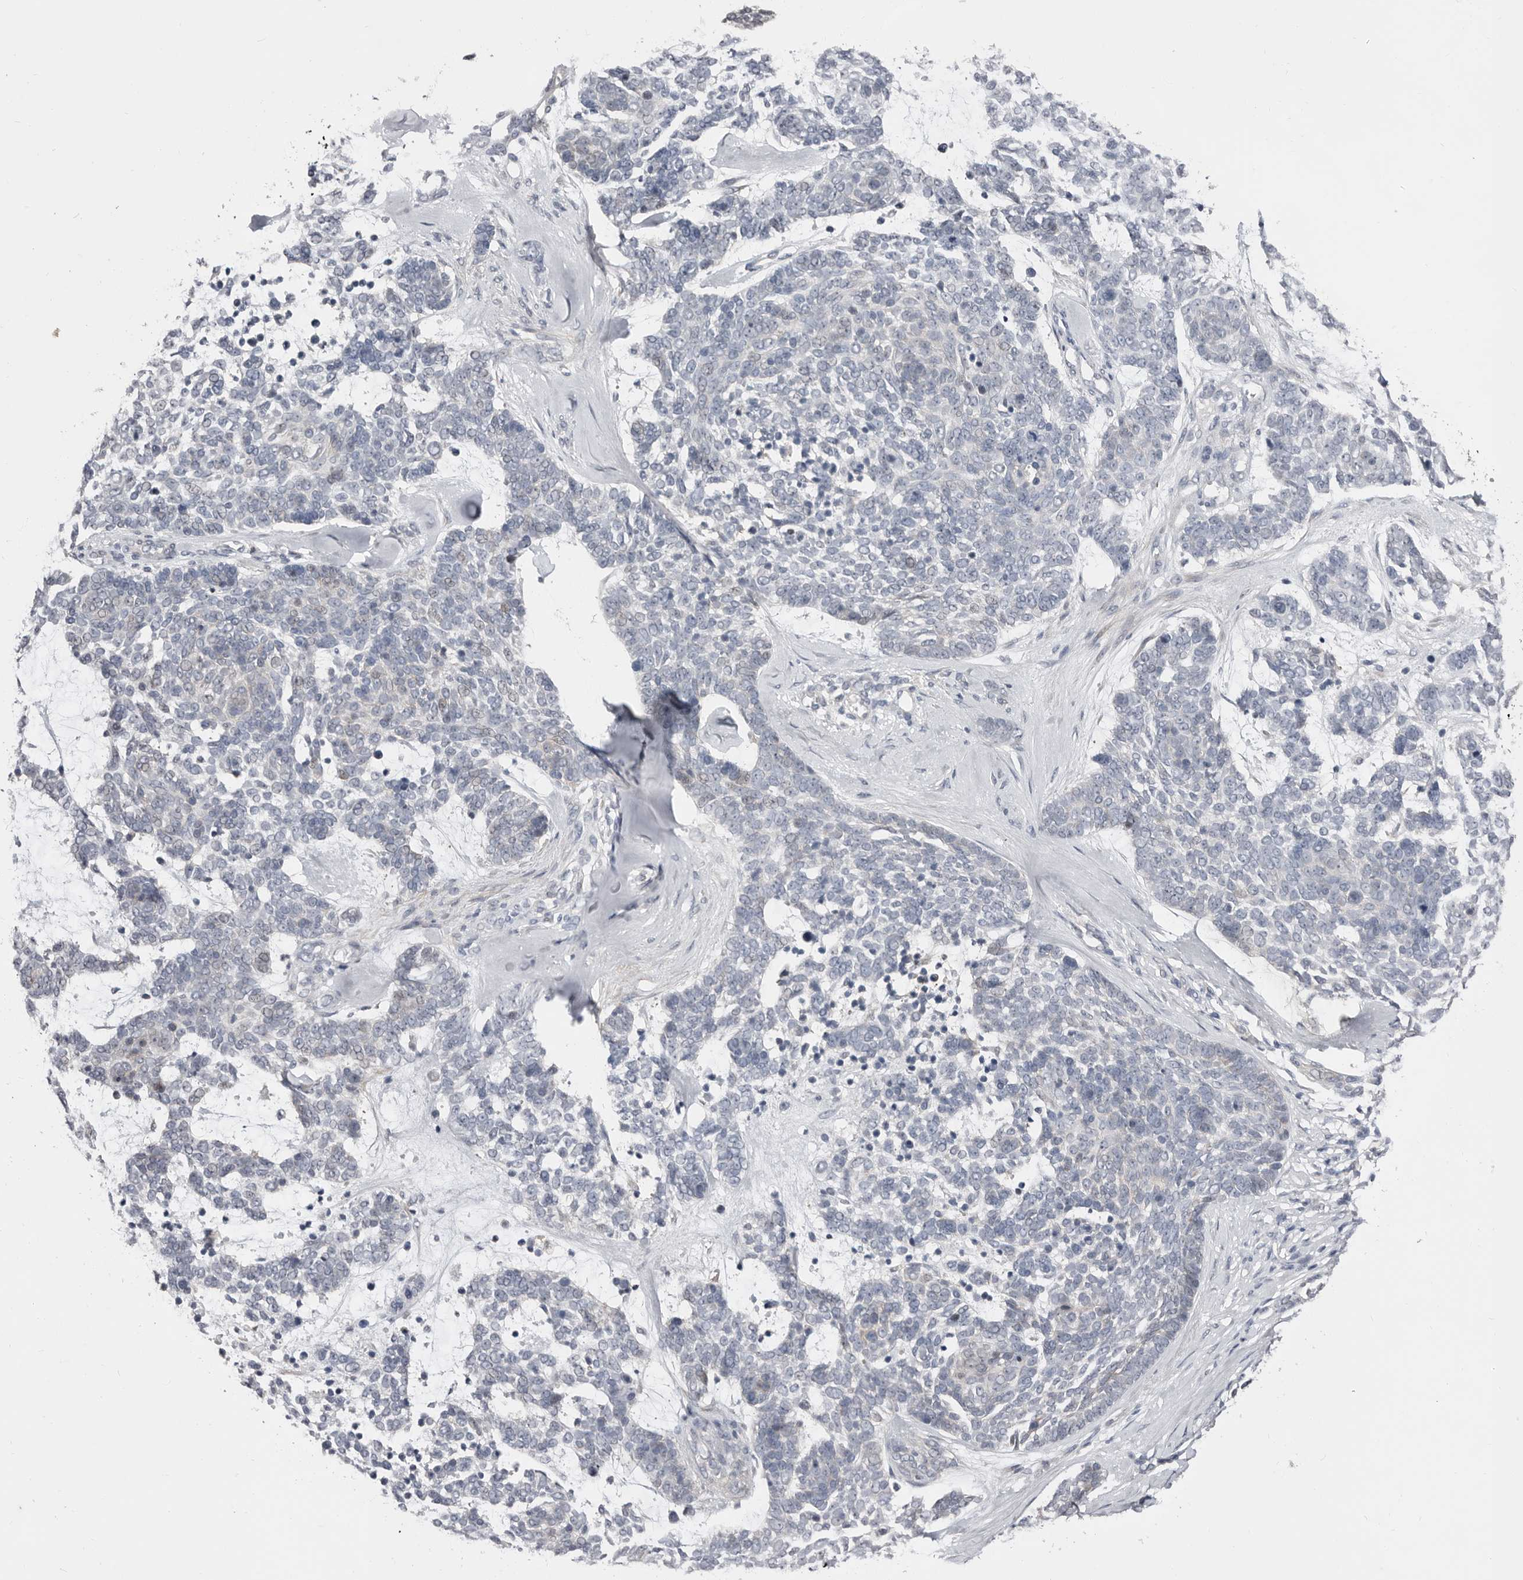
{"staining": {"intensity": "negative", "quantity": "none", "location": "none"}, "tissue": "skin cancer", "cell_type": "Tumor cells", "image_type": "cancer", "snomed": [{"axis": "morphology", "description": "Basal cell carcinoma"}, {"axis": "topography", "description": "Skin"}], "caption": "Immunohistochemical staining of skin basal cell carcinoma displays no significant expression in tumor cells.", "gene": "ASRGL1", "patient": {"sex": "female", "age": 81}}